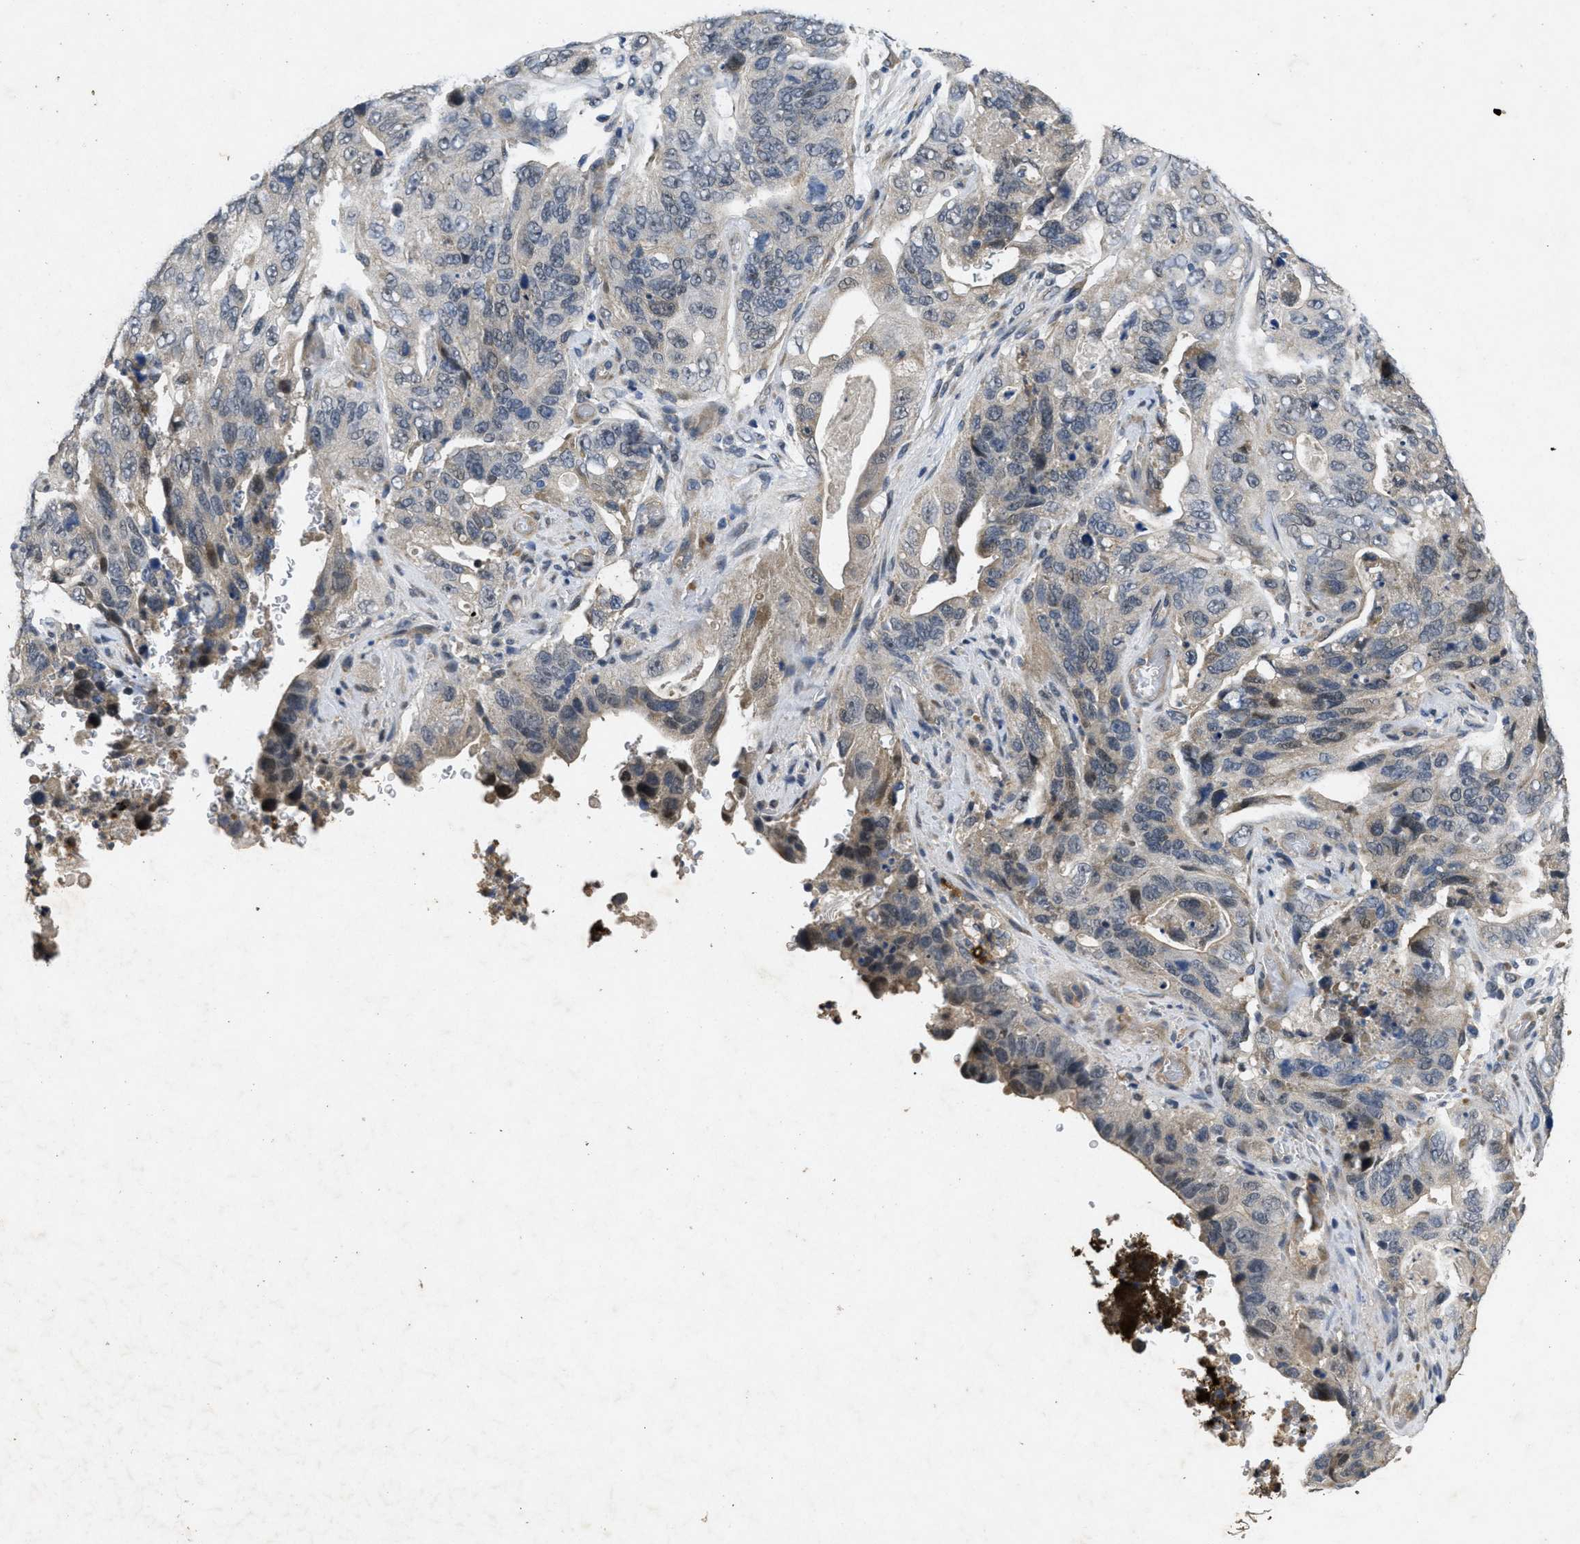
{"staining": {"intensity": "weak", "quantity": "25%-75%", "location": "cytoplasmic/membranous"}, "tissue": "stomach cancer", "cell_type": "Tumor cells", "image_type": "cancer", "snomed": [{"axis": "morphology", "description": "Adenocarcinoma, NOS"}, {"axis": "topography", "description": "Stomach"}], "caption": "Protein expression by immunohistochemistry (IHC) demonstrates weak cytoplasmic/membranous positivity in about 25%-75% of tumor cells in stomach cancer.", "gene": "PAPOLG", "patient": {"sex": "female", "age": 89}}